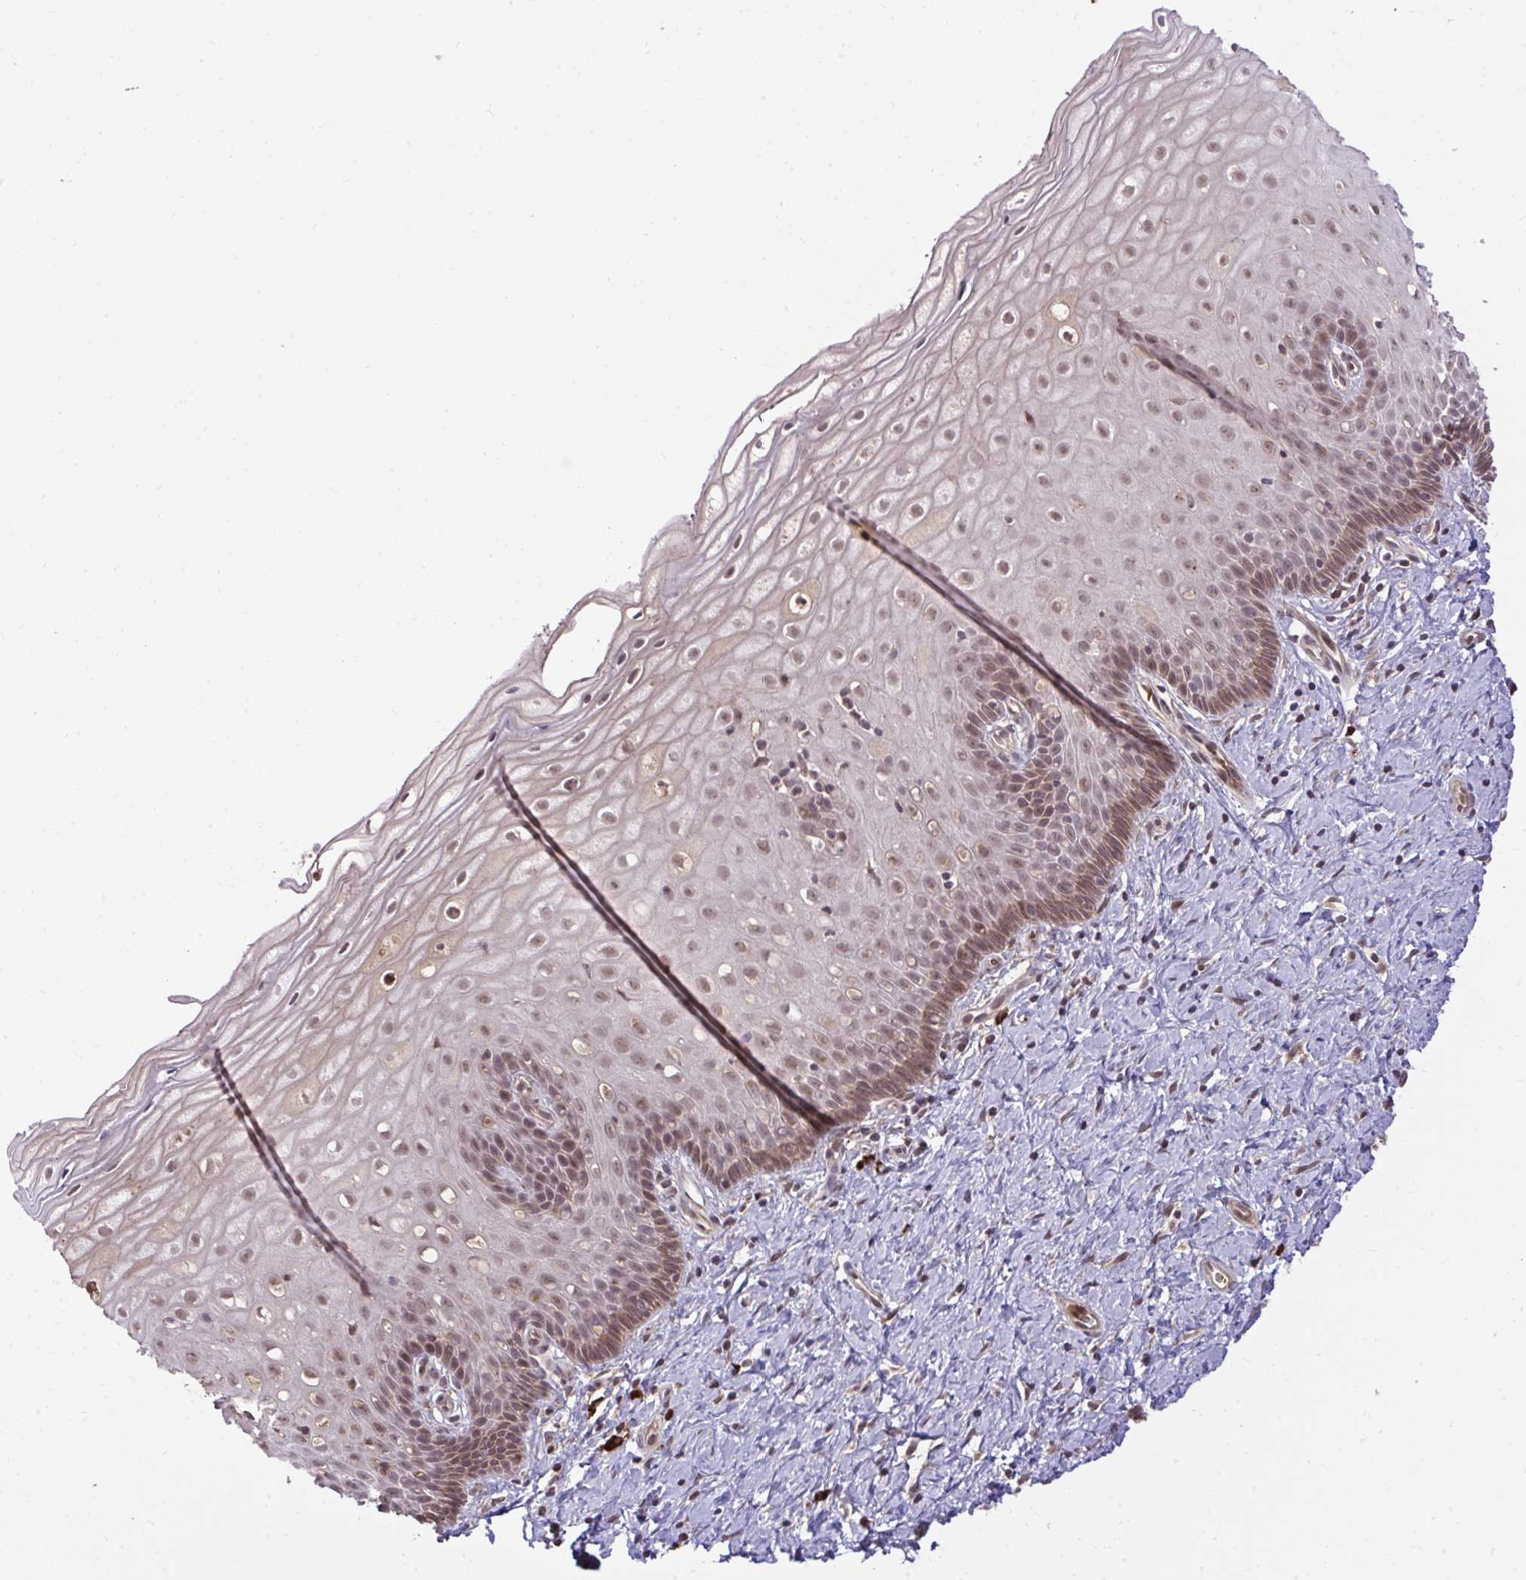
{"staining": {"intensity": "weak", "quantity": ">75%", "location": "nuclear"}, "tissue": "cervix", "cell_type": "Glandular cells", "image_type": "normal", "snomed": [{"axis": "morphology", "description": "Normal tissue, NOS"}, {"axis": "topography", "description": "Cervix"}], "caption": "Protein analysis of normal cervix shows weak nuclear expression in approximately >75% of glandular cells.", "gene": "ZSCAN9", "patient": {"sex": "female", "age": 37}}